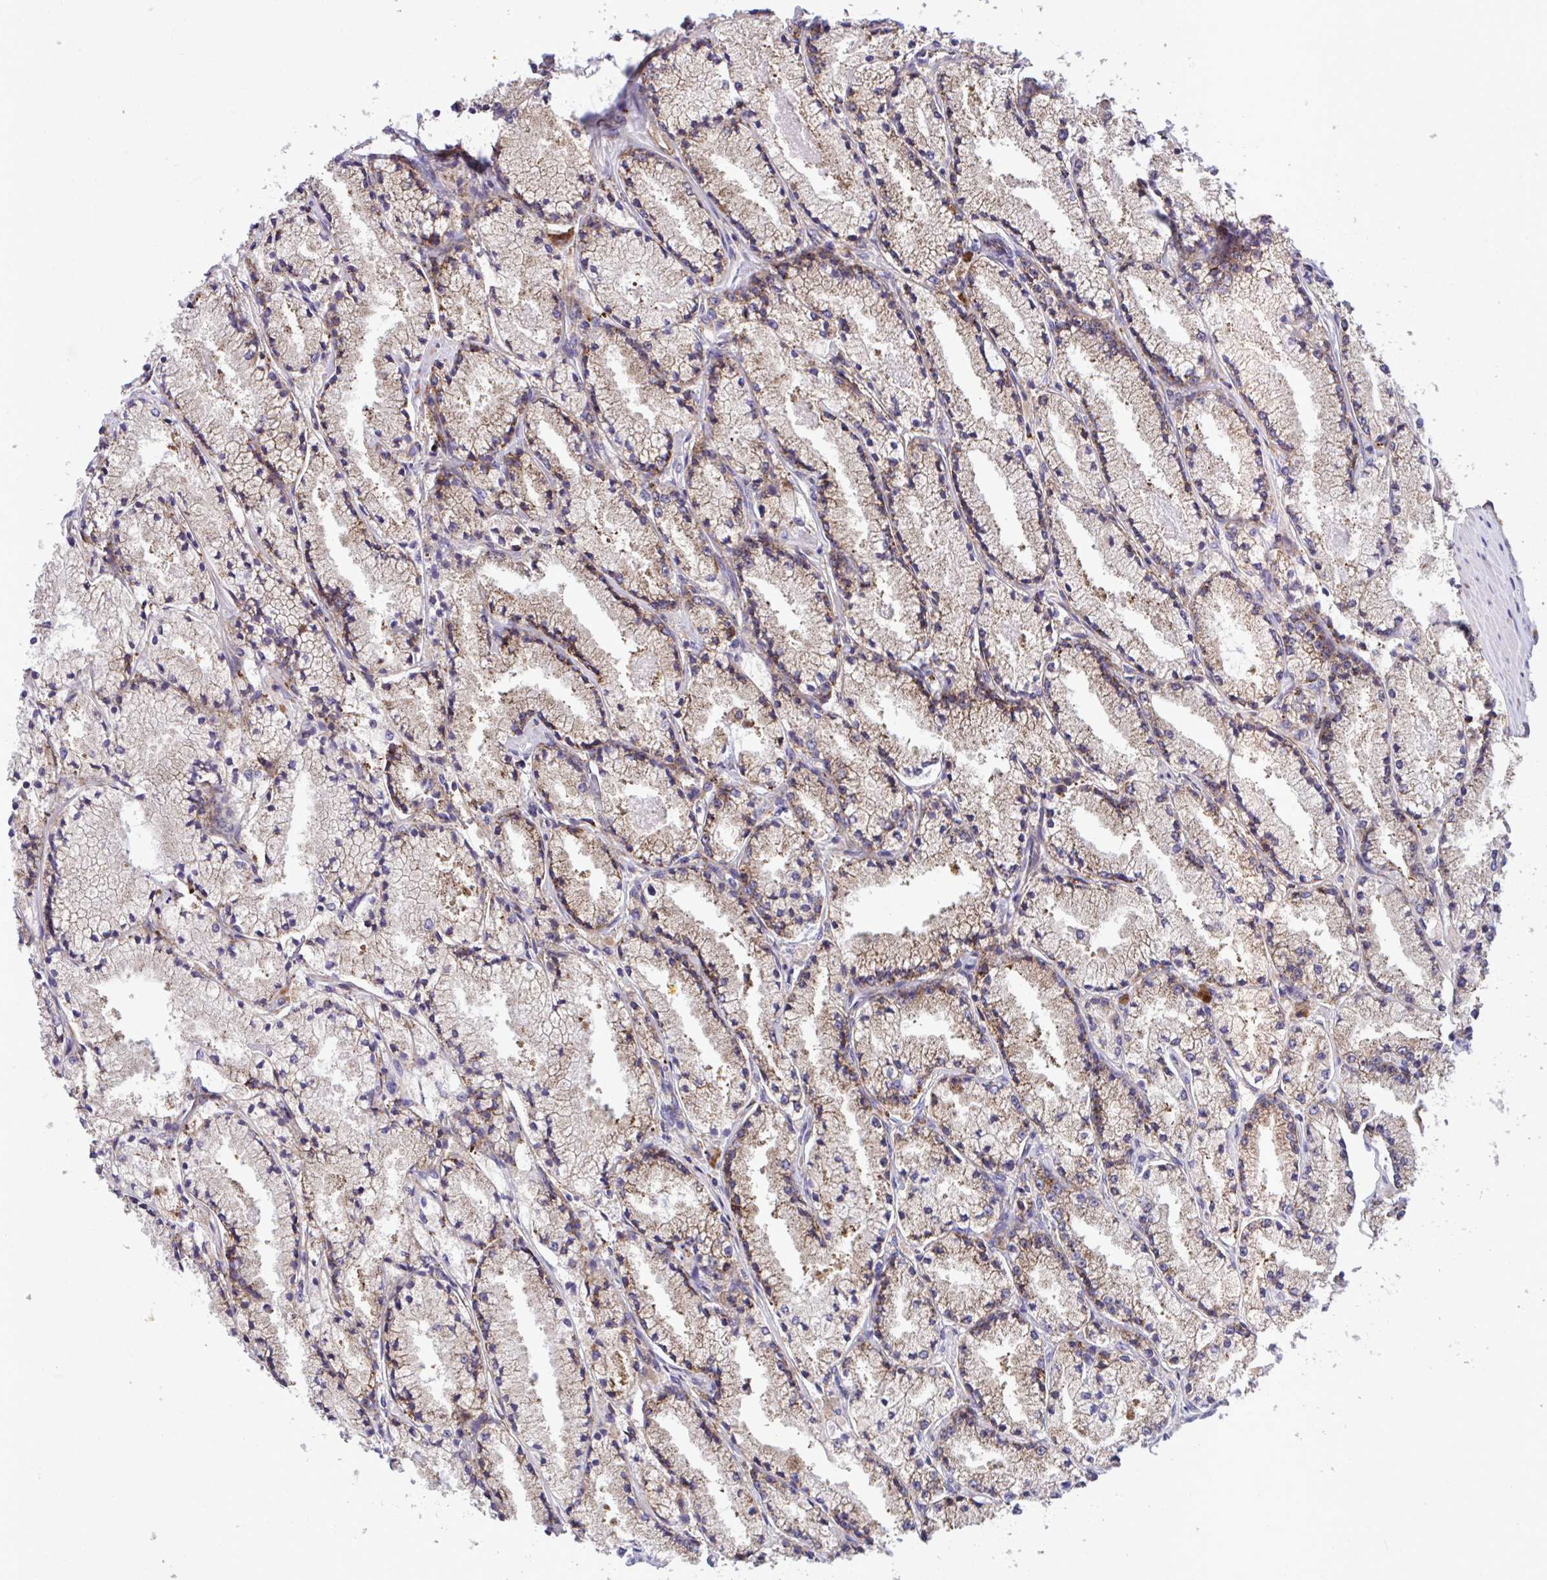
{"staining": {"intensity": "moderate", "quantity": ">75%", "location": "cytoplasmic/membranous"}, "tissue": "prostate cancer", "cell_type": "Tumor cells", "image_type": "cancer", "snomed": [{"axis": "morphology", "description": "Adenocarcinoma, High grade"}, {"axis": "topography", "description": "Prostate"}], "caption": "IHC (DAB) staining of high-grade adenocarcinoma (prostate) demonstrates moderate cytoplasmic/membranous protein expression in about >75% of tumor cells.", "gene": "RPS15", "patient": {"sex": "male", "age": 63}}